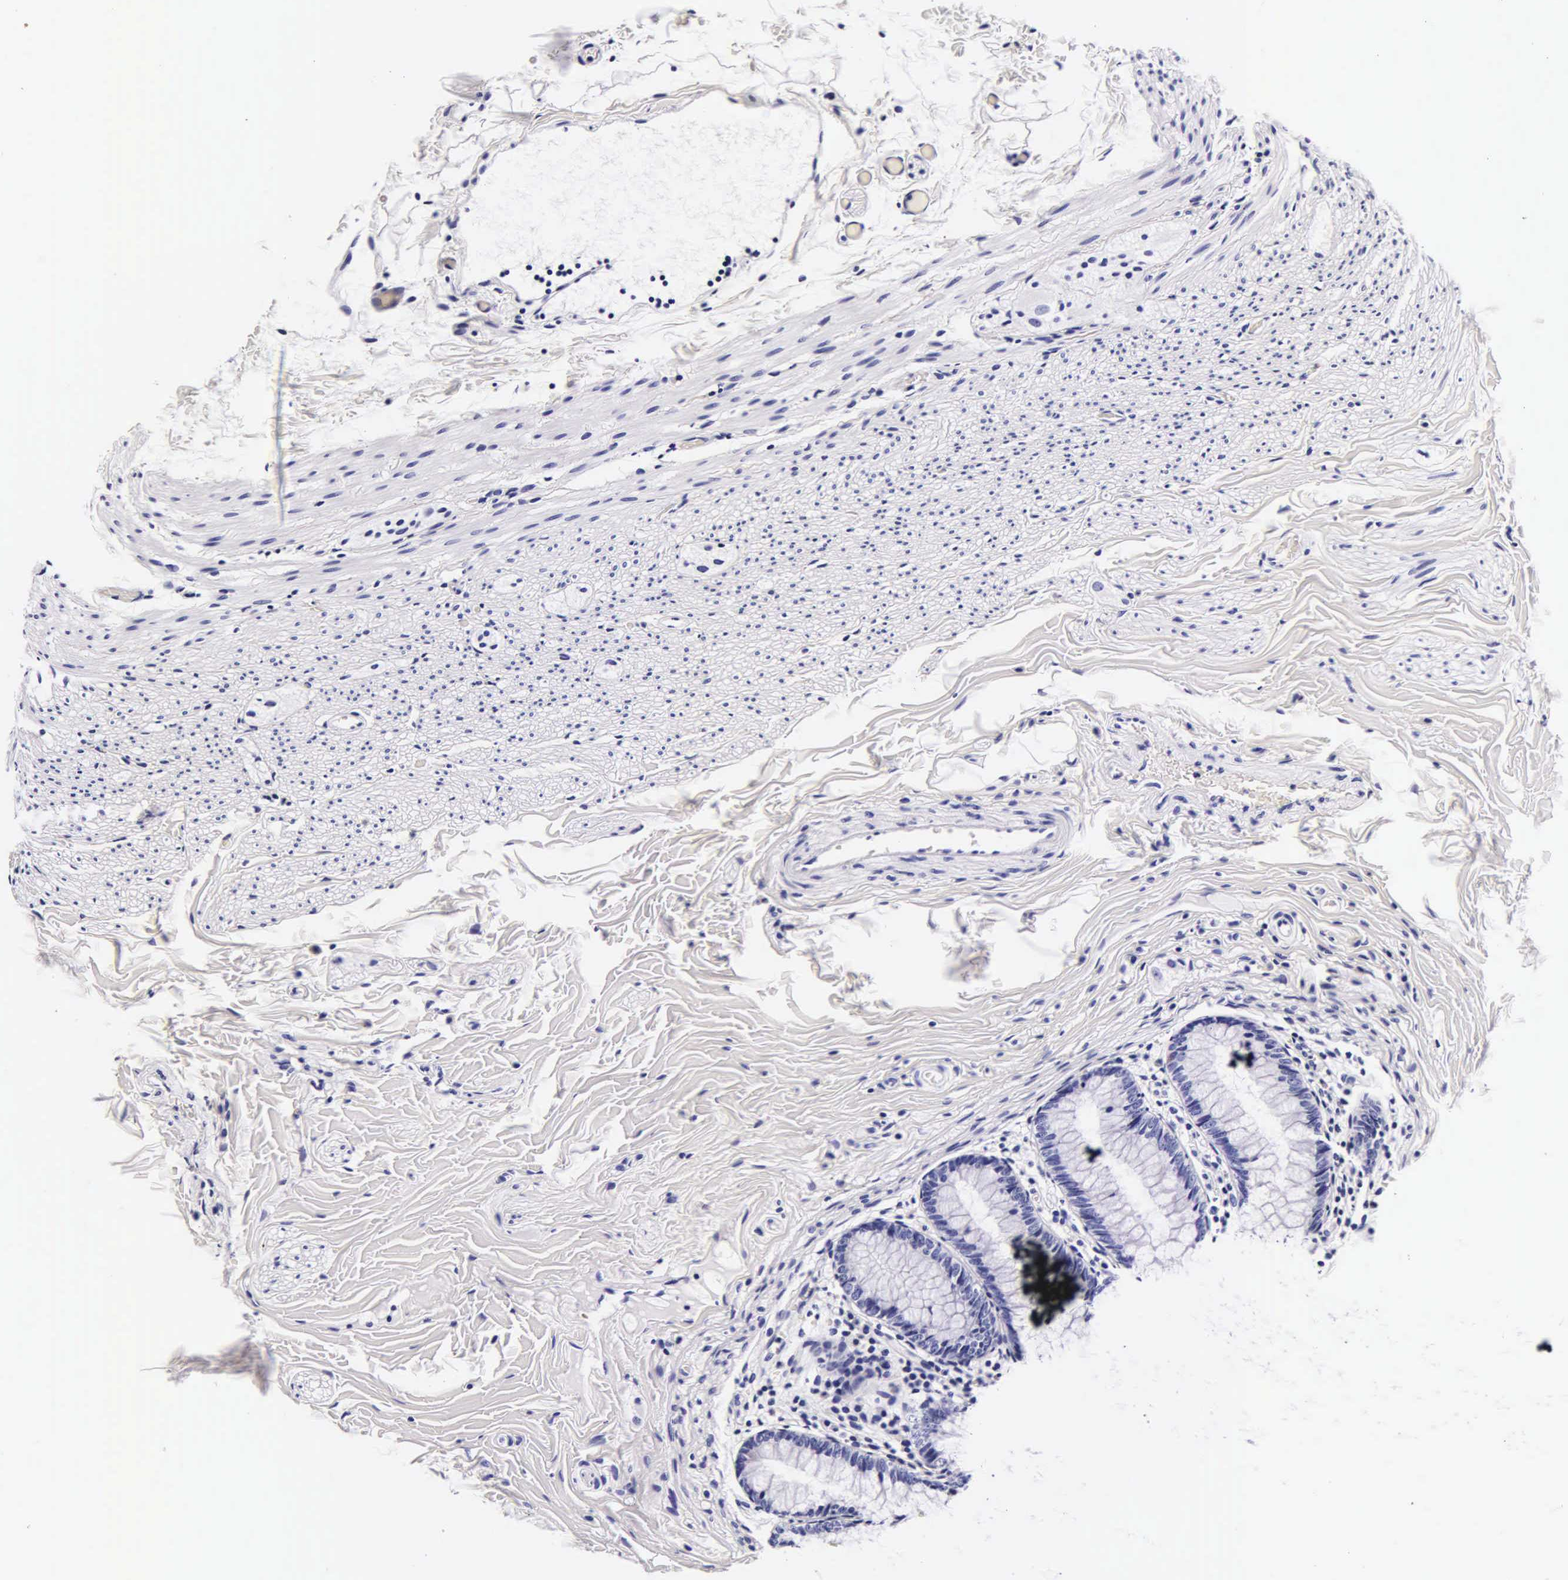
{"staining": {"intensity": "negative", "quantity": "none", "location": "none"}, "tissue": "appendix", "cell_type": "Glandular cells", "image_type": "normal", "snomed": [{"axis": "morphology", "description": "Normal tissue, NOS"}, {"axis": "topography", "description": "Appendix"}], "caption": "Glandular cells show no significant staining in benign appendix. (Stains: DAB immunohistochemistry (IHC) with hematoxylin counter stain, Microscopy: brightfield microscopy at high magnification).", "gene": "DGCR2", "patient": {"sex": "male", "age": 7}}